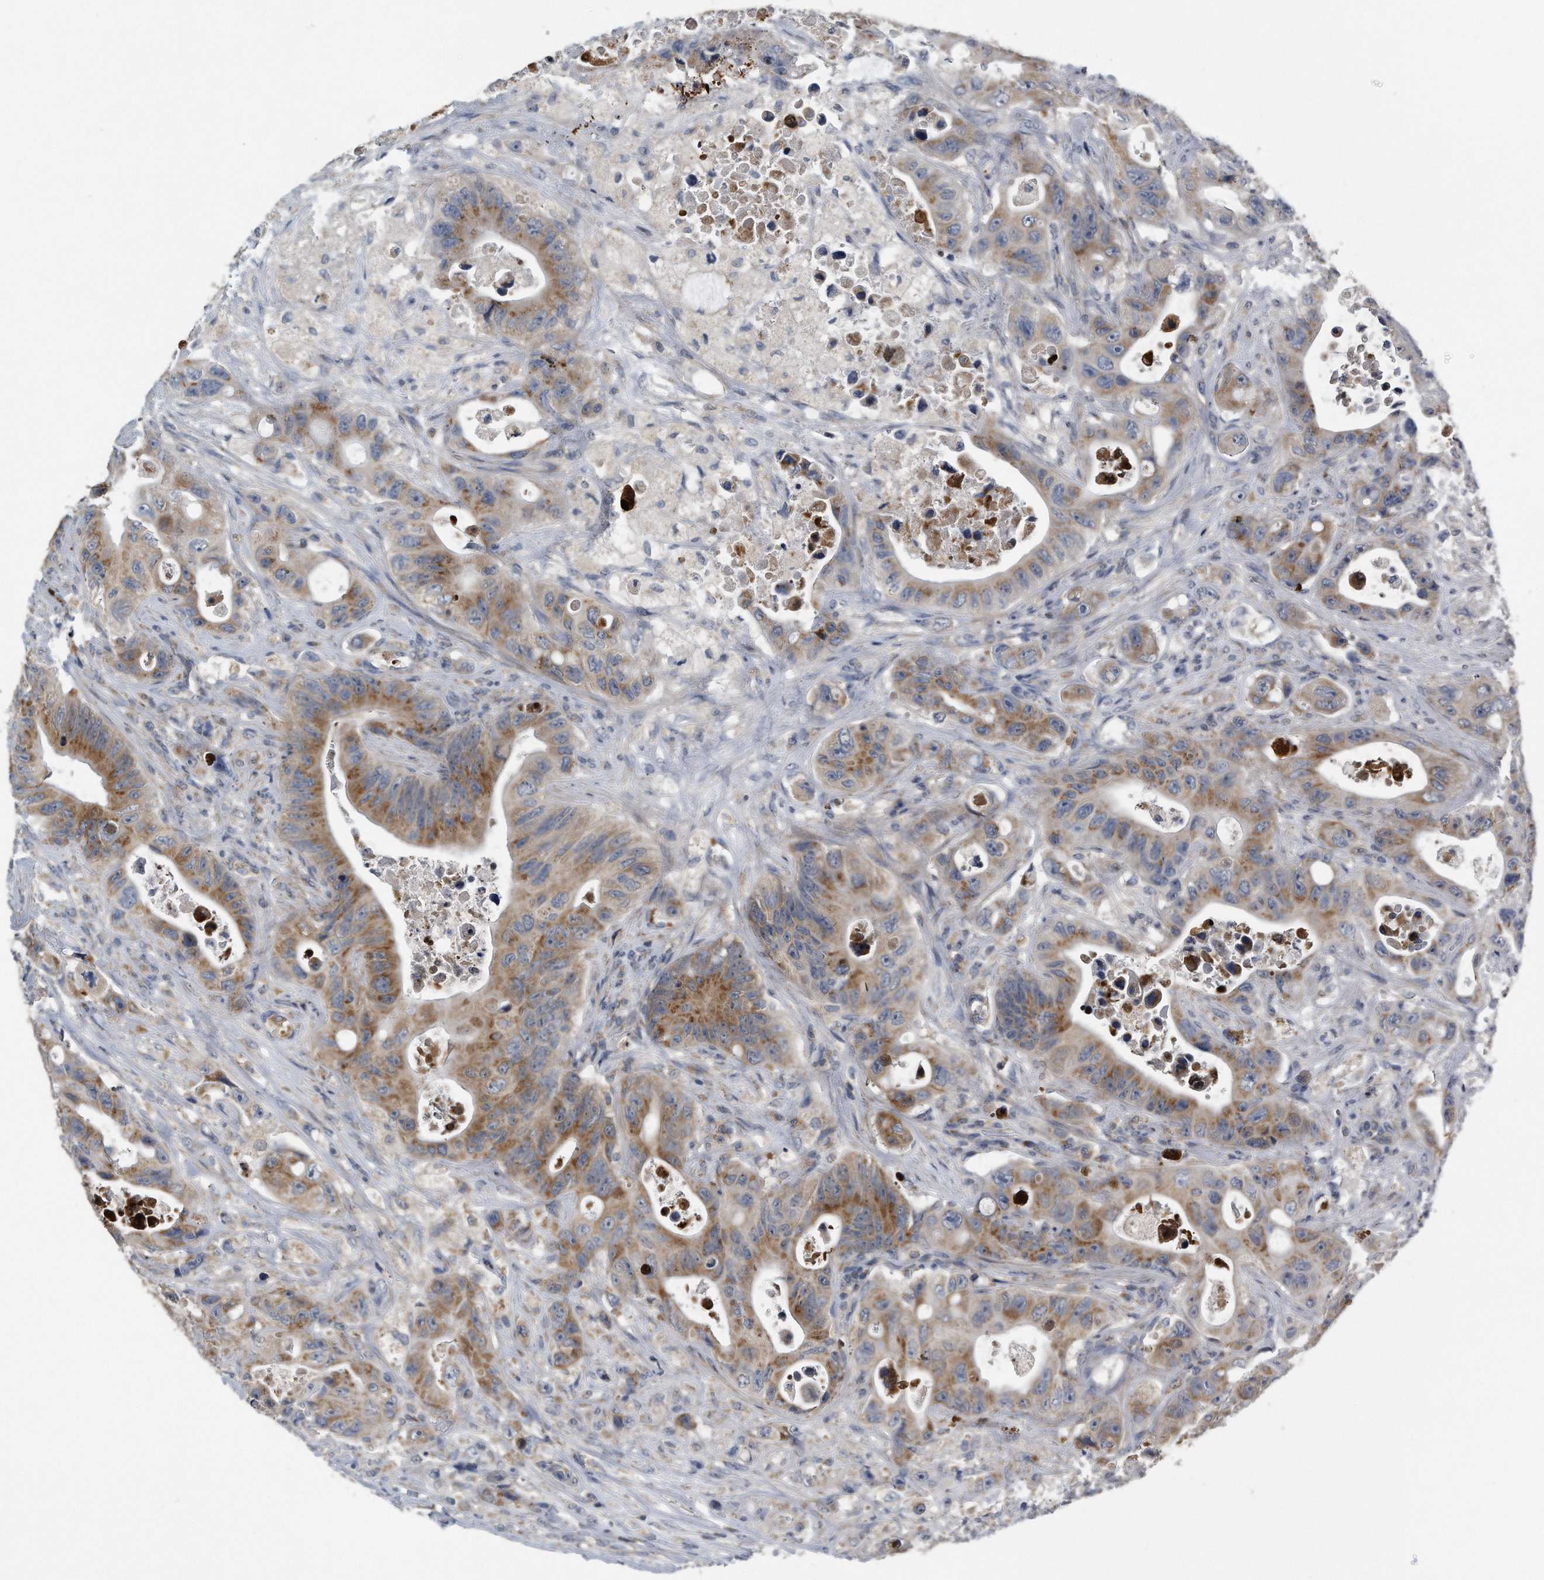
{"staining": {"intensity": "moderate", "quantity": ">75%", "location": "cytoplasmic/membranous"}, "tissue": "colorectal cancer", "cell_type": "Tumor cells", "image_type": "cancer", "snomed": [{"axis": "morphology", "description": "Adenocarcinoma, NOS"}, {"axis": "topography", "description": "Colon"}], "caption": "IHC staining of colorectal adenocarcinoma, which displays medium levels of moderate cytoplasmic/membranous positivity in about >75% of tumor cells indicating moderate cytoplasmic/membranous protein positivity. The staining was performed using DAB (brown) for protein detection and nuclei were counterstained in hematoxylin (blue).", "gene": "LYRM4", "patient": {"sex": "female", "age": 46}}